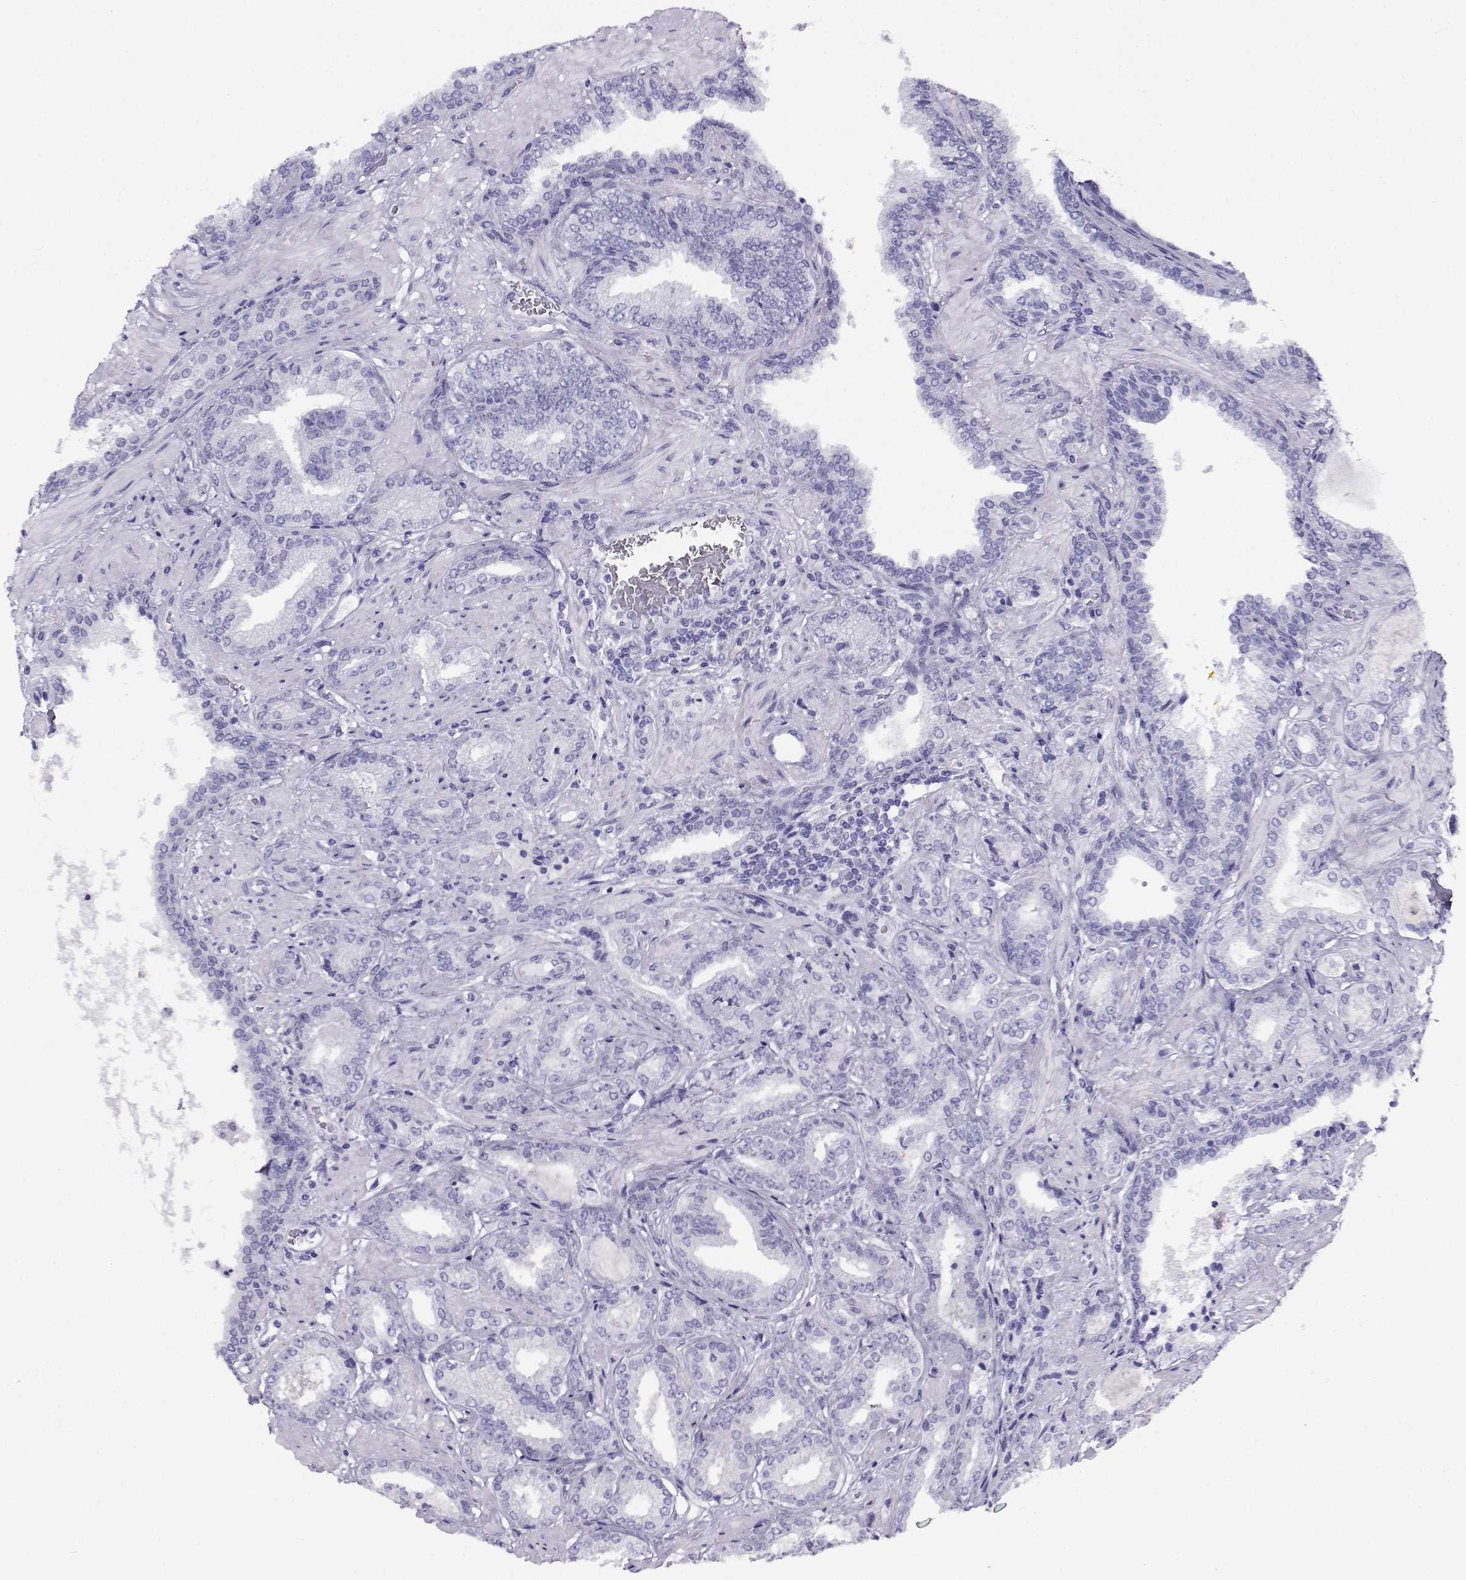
{"staining": {"intensity": "negative", "quantity": "none", "location": "none"}, "tissue": "prostate cancer", "cell_type": "Tumor cells", "image_type": "cancer", "snomed": [{"axis": "morphology", "description": "Adenocarcinoma, Low grade"}, {"axis": "topography", "description": "Prostate"}], "caption": "Human prostate cancer stained for a protein using immunohistochemistry (IHC) reveals no expression in tumor cells.", "gene": "CABS1", "patient": {"sex": "male", "age": 68}}